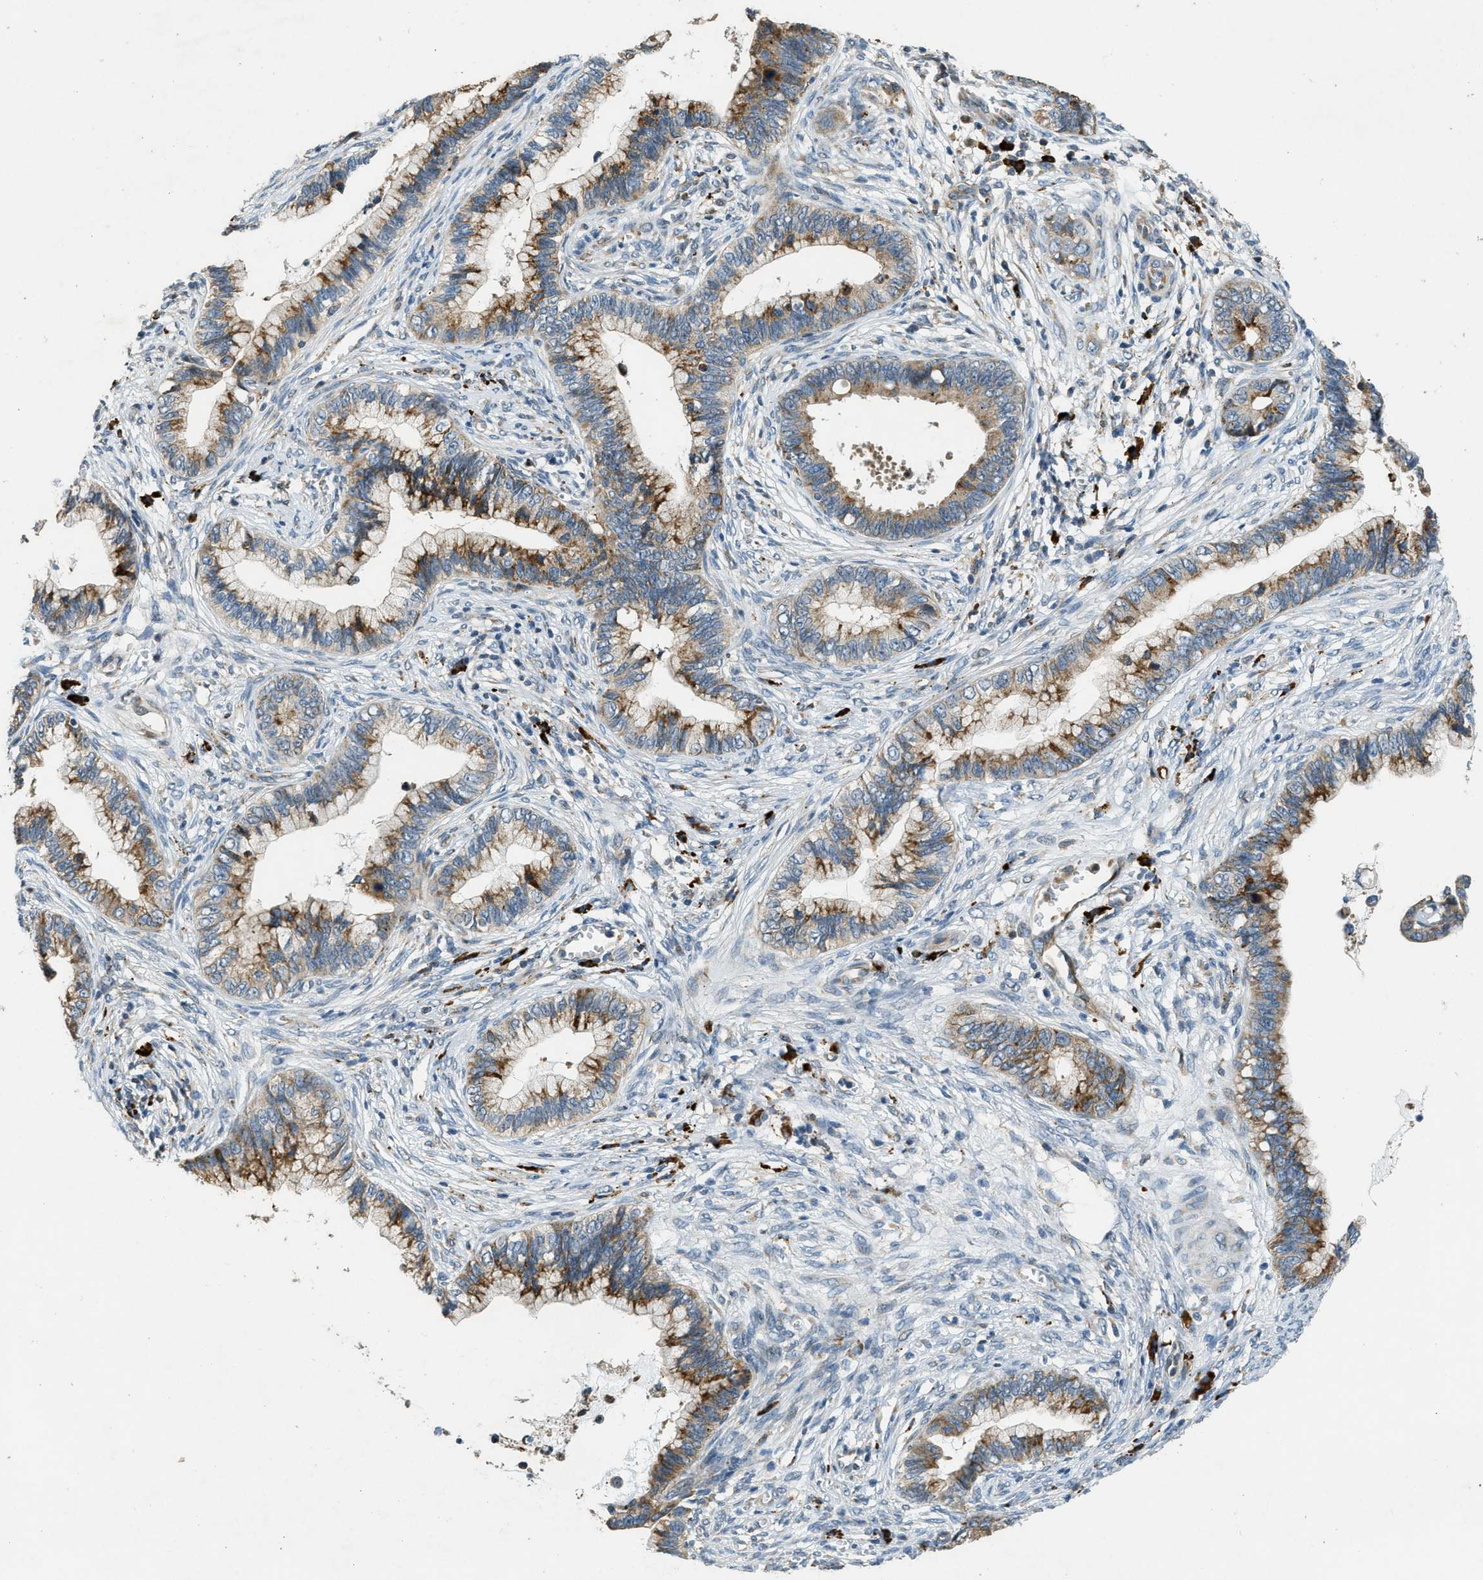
{"staining": {"intensity": "moderate", "quantity": ">75%", "location": "cytoplasmic/membranous"}, "tissue": "cervical cancer", "cell_type": "Tumor cells", "image_type": "cancer", "snomed": [{"axis": "morphology", "description": "Adenocarcinoma, NOS"}, {"axis": "topography", "description": "Cervix"}], "caption": "Immunohistochemistry of adenocarcinoma (cervical) reveals medium levels of moderate cytoplasmic/membranous positivity in approximately >75% of tumor cells.", "gene": "HERC2", "patient": {"sex": "female", "age": 44}}